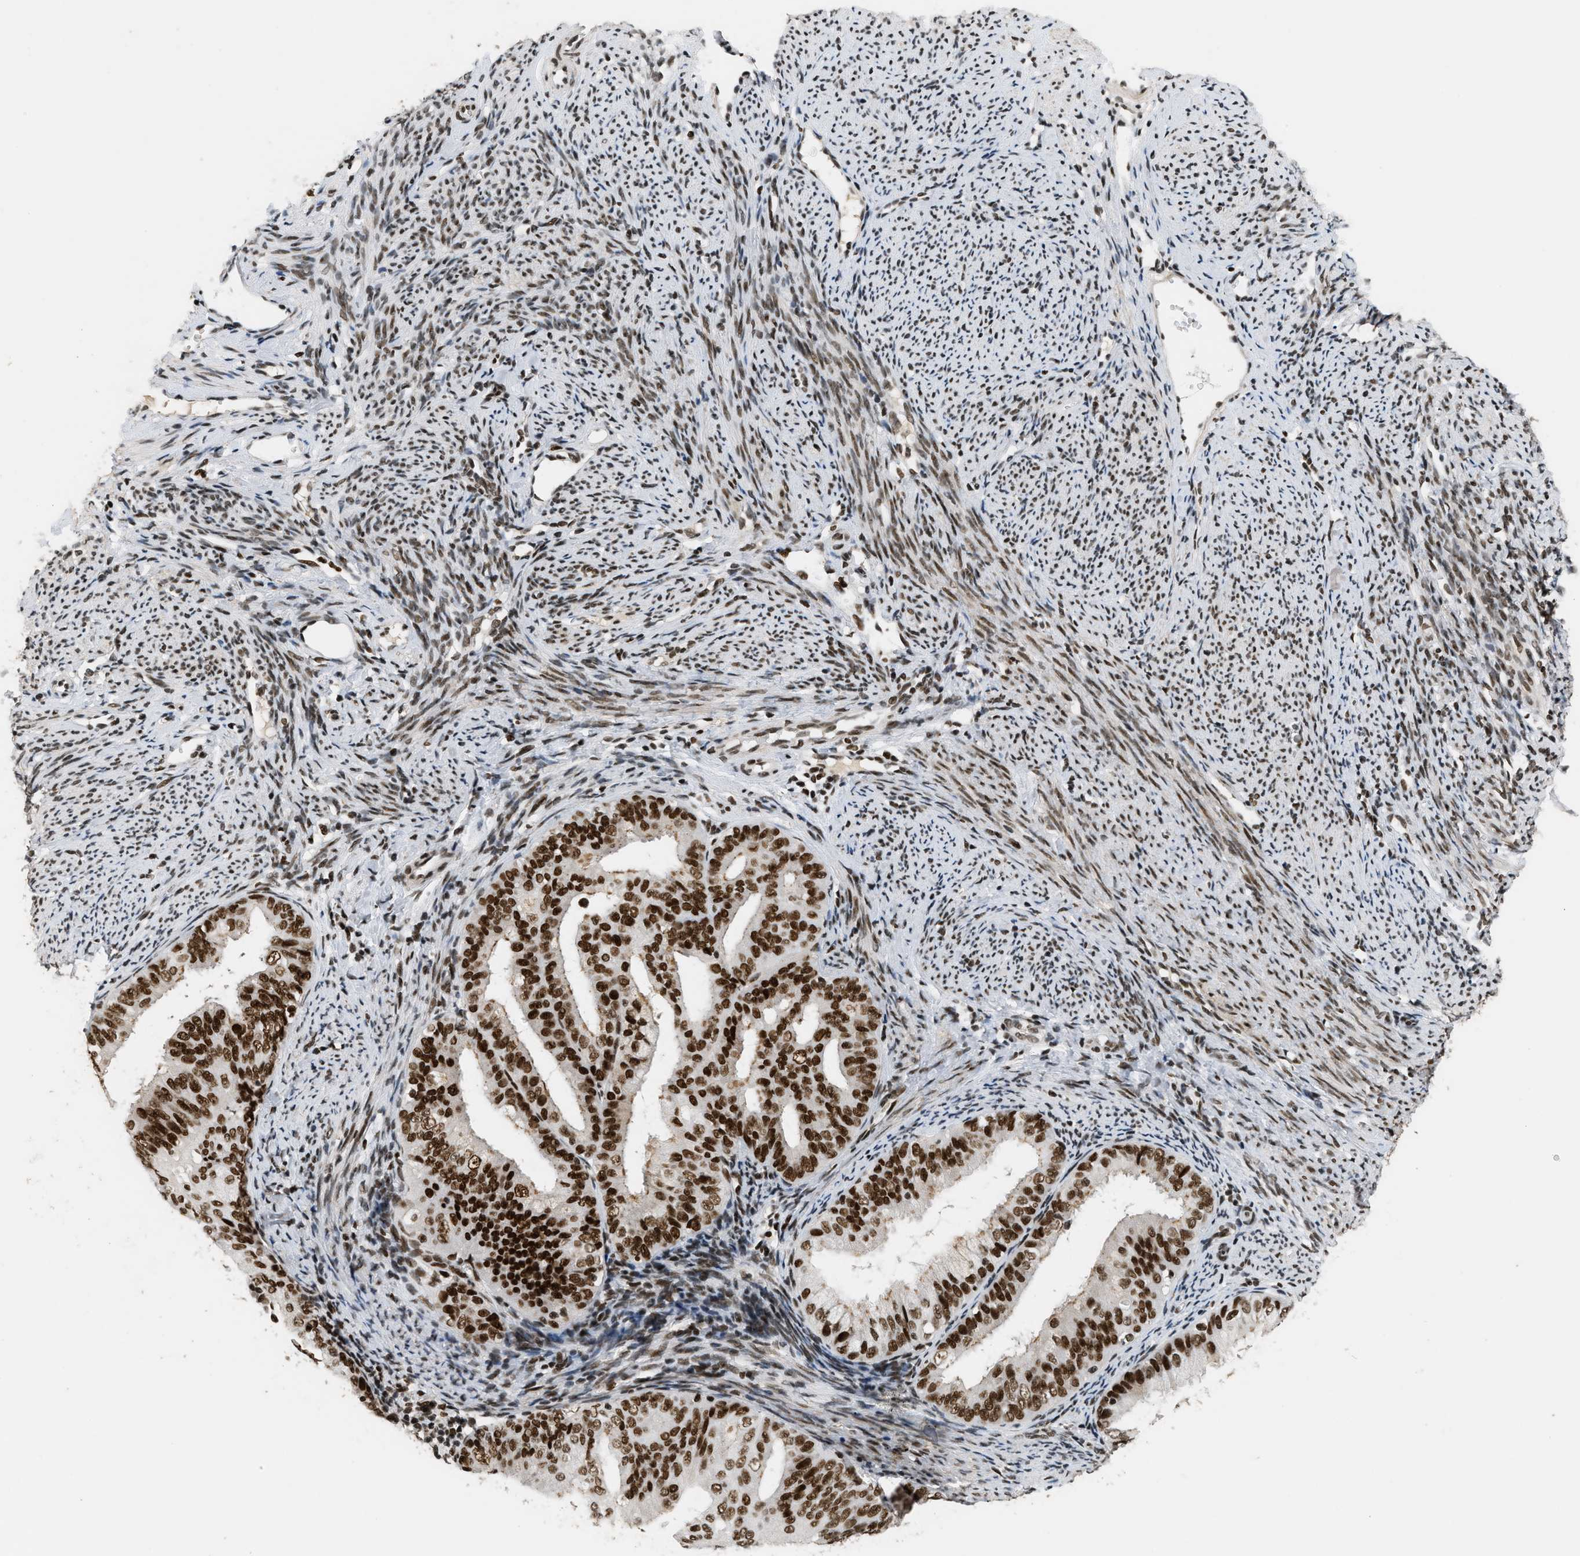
{"staining": {"intensity": "strong", "quantity": ">75%", "location": "nuclear"}, "tissue": "endometrial cancer", "cell_type": "Tumor cells", "image_type": "cancer", "snomed": [{"axis": "morphology", "description": "Adenocarcinoma, NOS"}, {"axis": "topography", "description": "Endometrium"}], "caption": "This image displays IHC staining of human adenocarcinoma (endometrial), with high strong nuclear staining in approximately >75% of tumor cells.", "gene": "SMARCB1", "patient": {"sex": "female", "age": 63}}